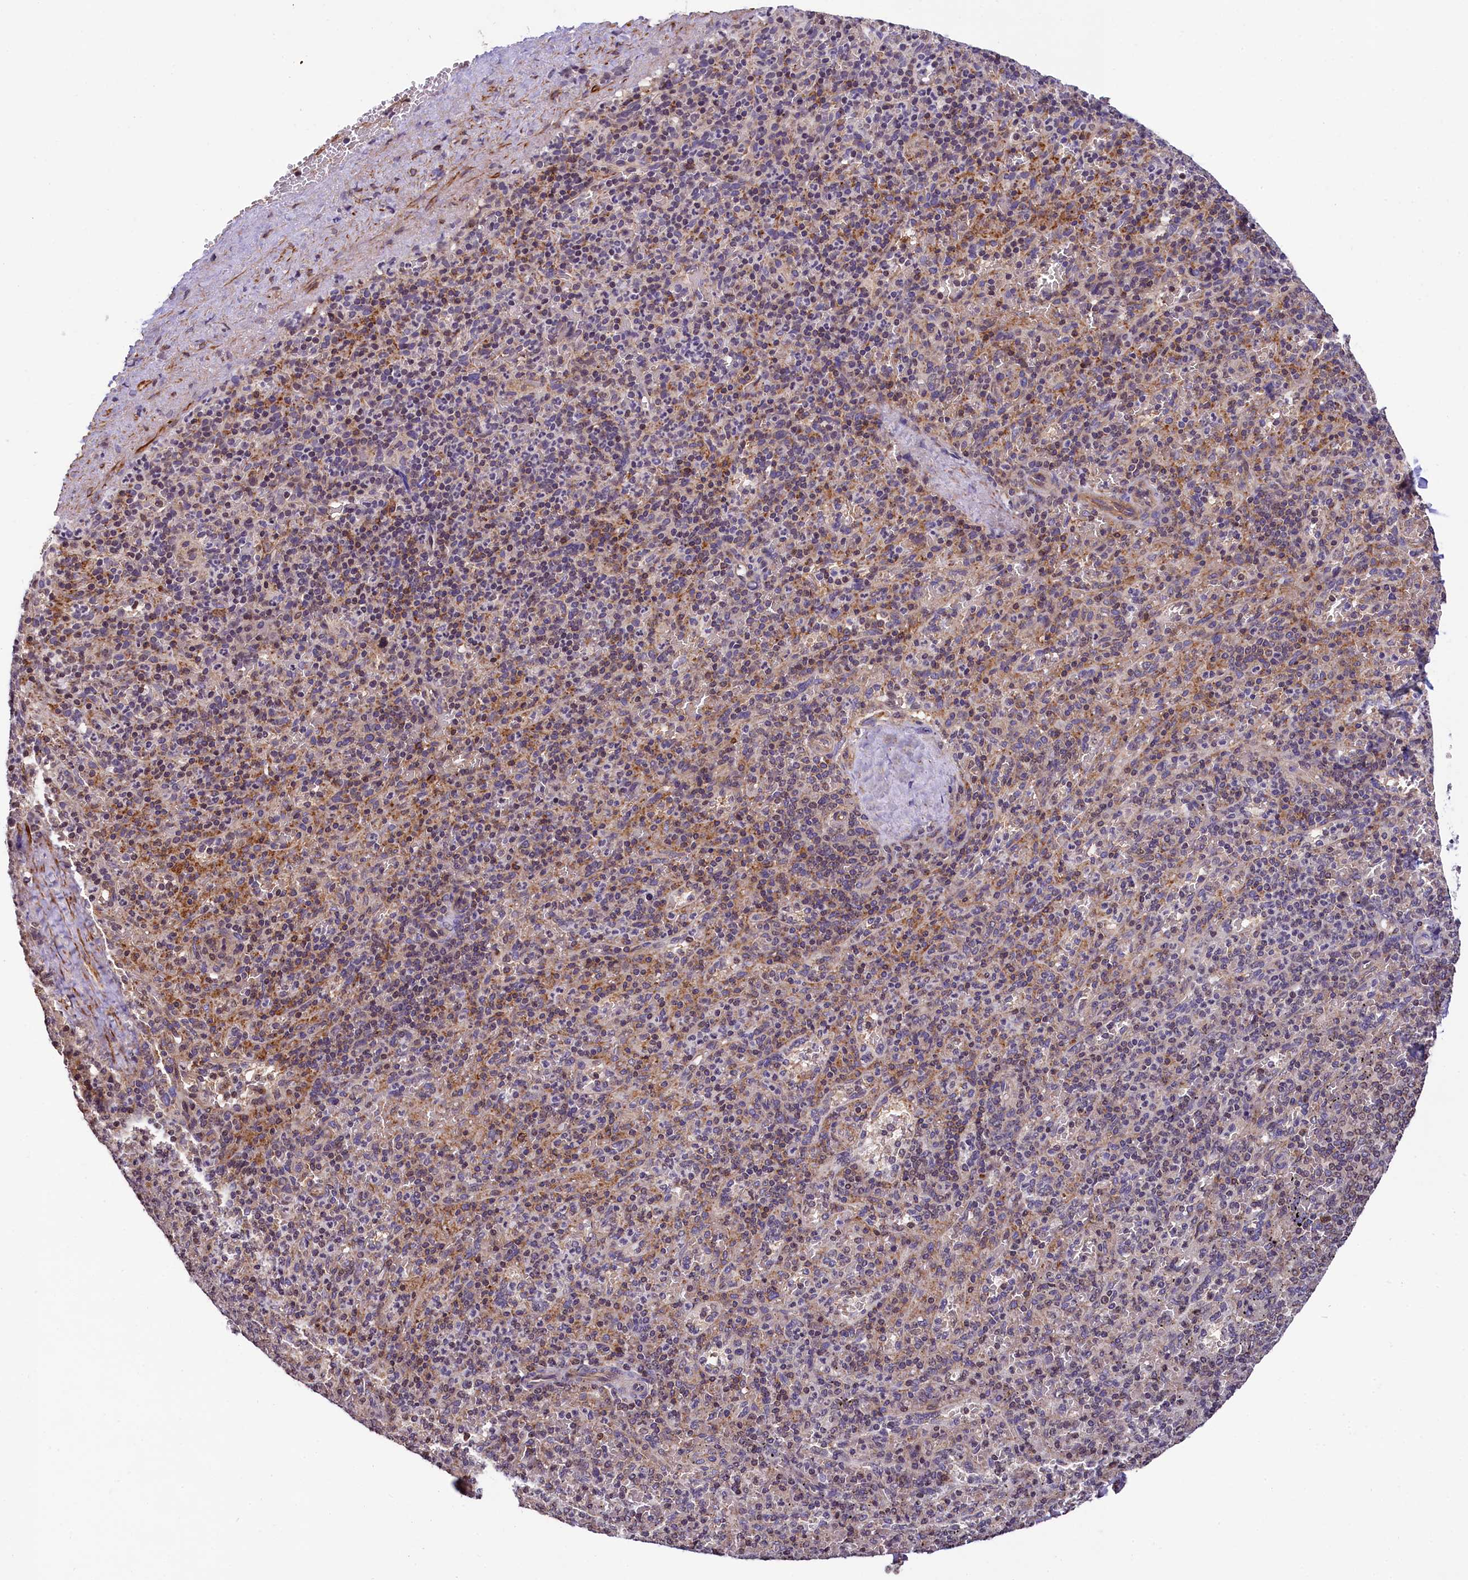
{"staining": {"intensity": "weak", "quantity": "<25%", "location": "cytoplasmic/membranous"}, "tissue": "spleen", "cell_type": "Cells in red pulp", "image_type": "normal", "snomed": [{"axis": "morphology", "description": "Normal tissue, NOS"}, {"axis": "topography", "description": "Spleen"}], "caption": "Cells in red pulp show no significant expression in benign spleen.", "gene": "ZNF2", "patient": {"sex": "male", "age": 82}}